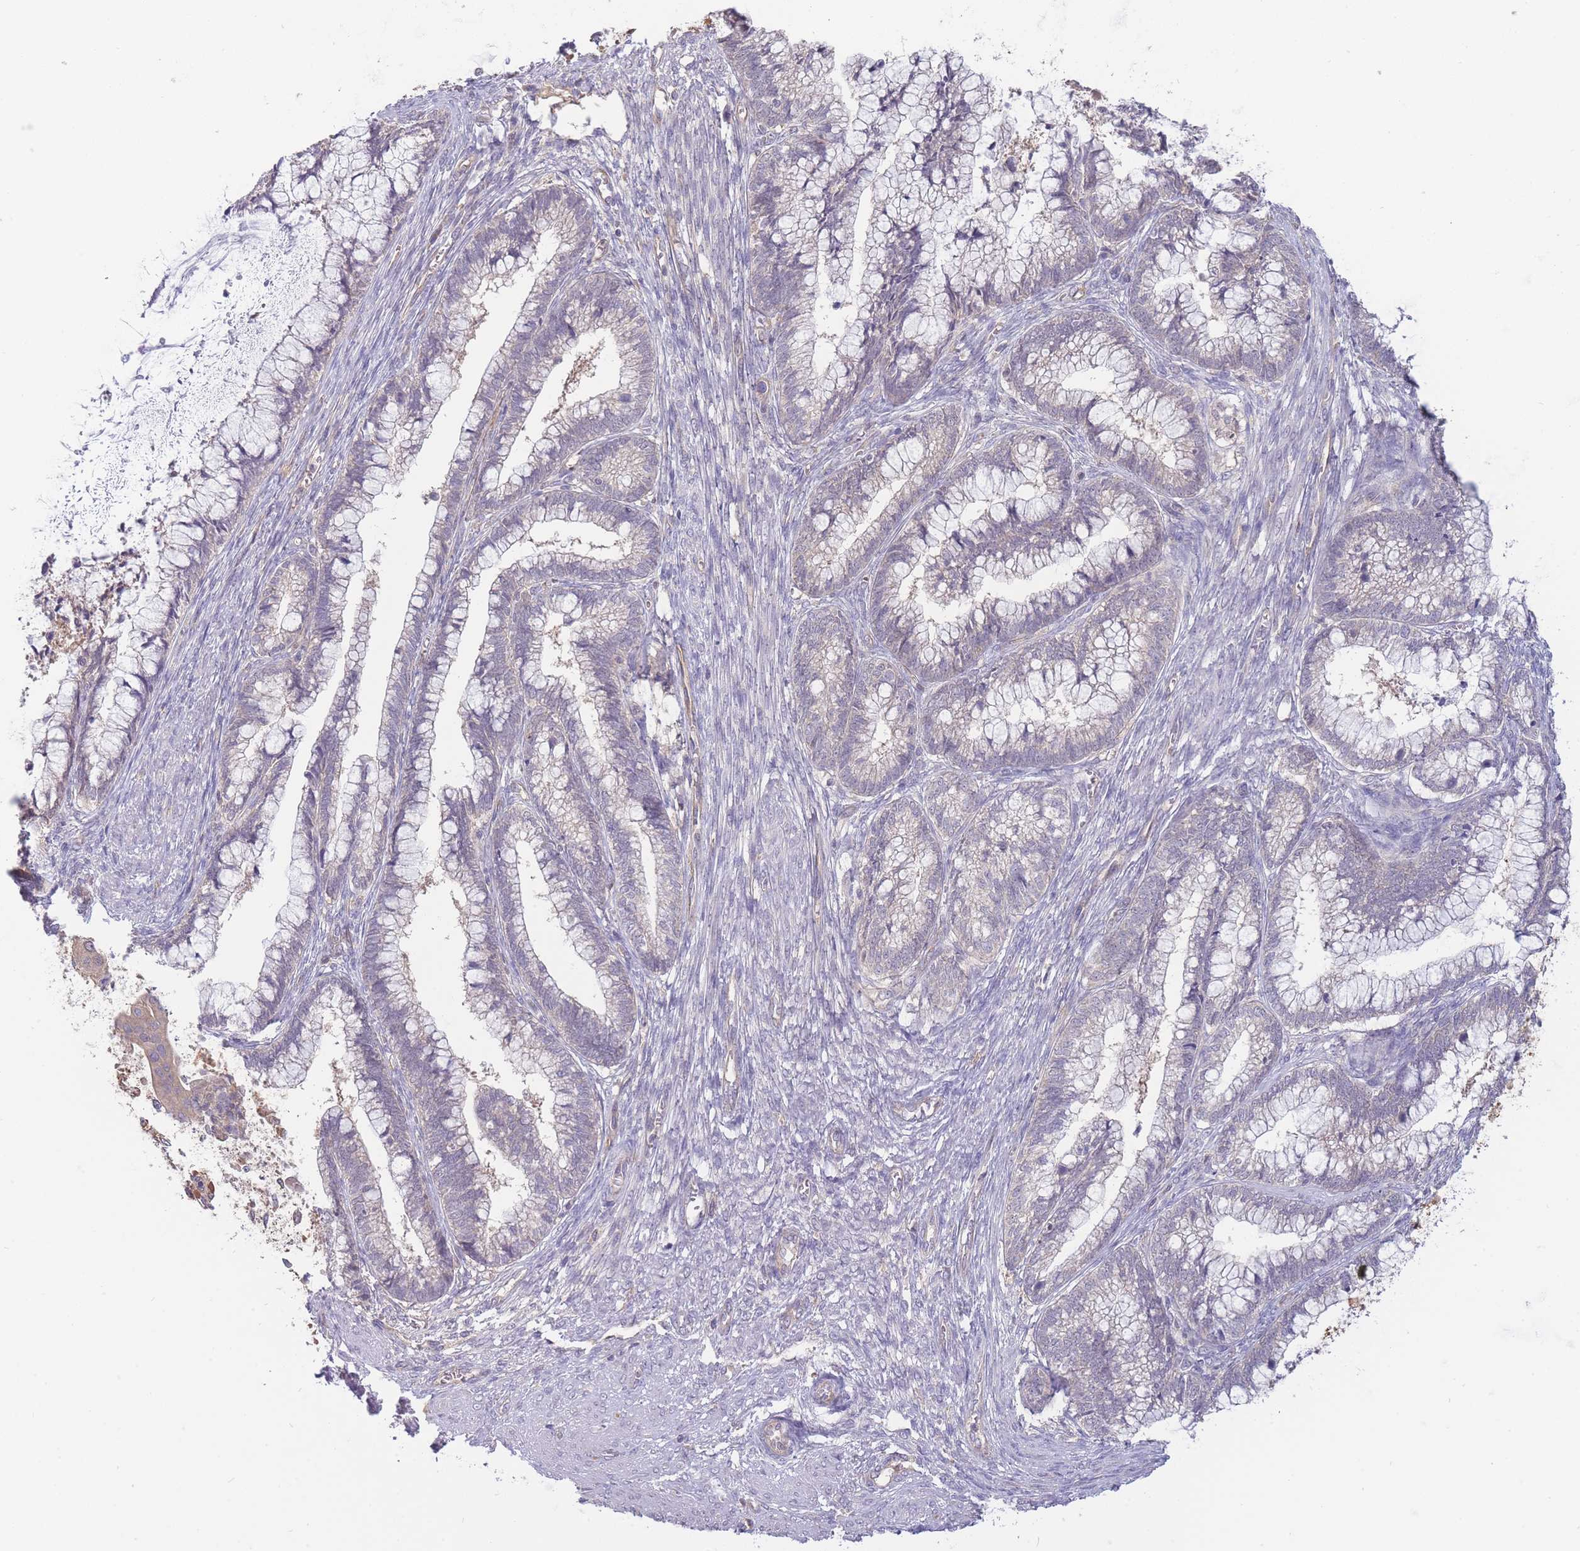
{"staining": {"intensity": "negative", "quantity": "none", "location": "none"}, "tissue": "cervical cancer", "cell_type": "Tumor cells", "image_type": "cancer", "snomed": [{"axis": "morphology", "description": "Adenocarcinoma, NOS"}, {"axis": "topography", "description": "Cervix"}], "caption": "Cervical cancer (adenocarcinoma) stained for a protein using IHC exhibits no expression tumor cells.", "gene": "NDUFAF5", "patient": {"sex": "female", "age": 44}}